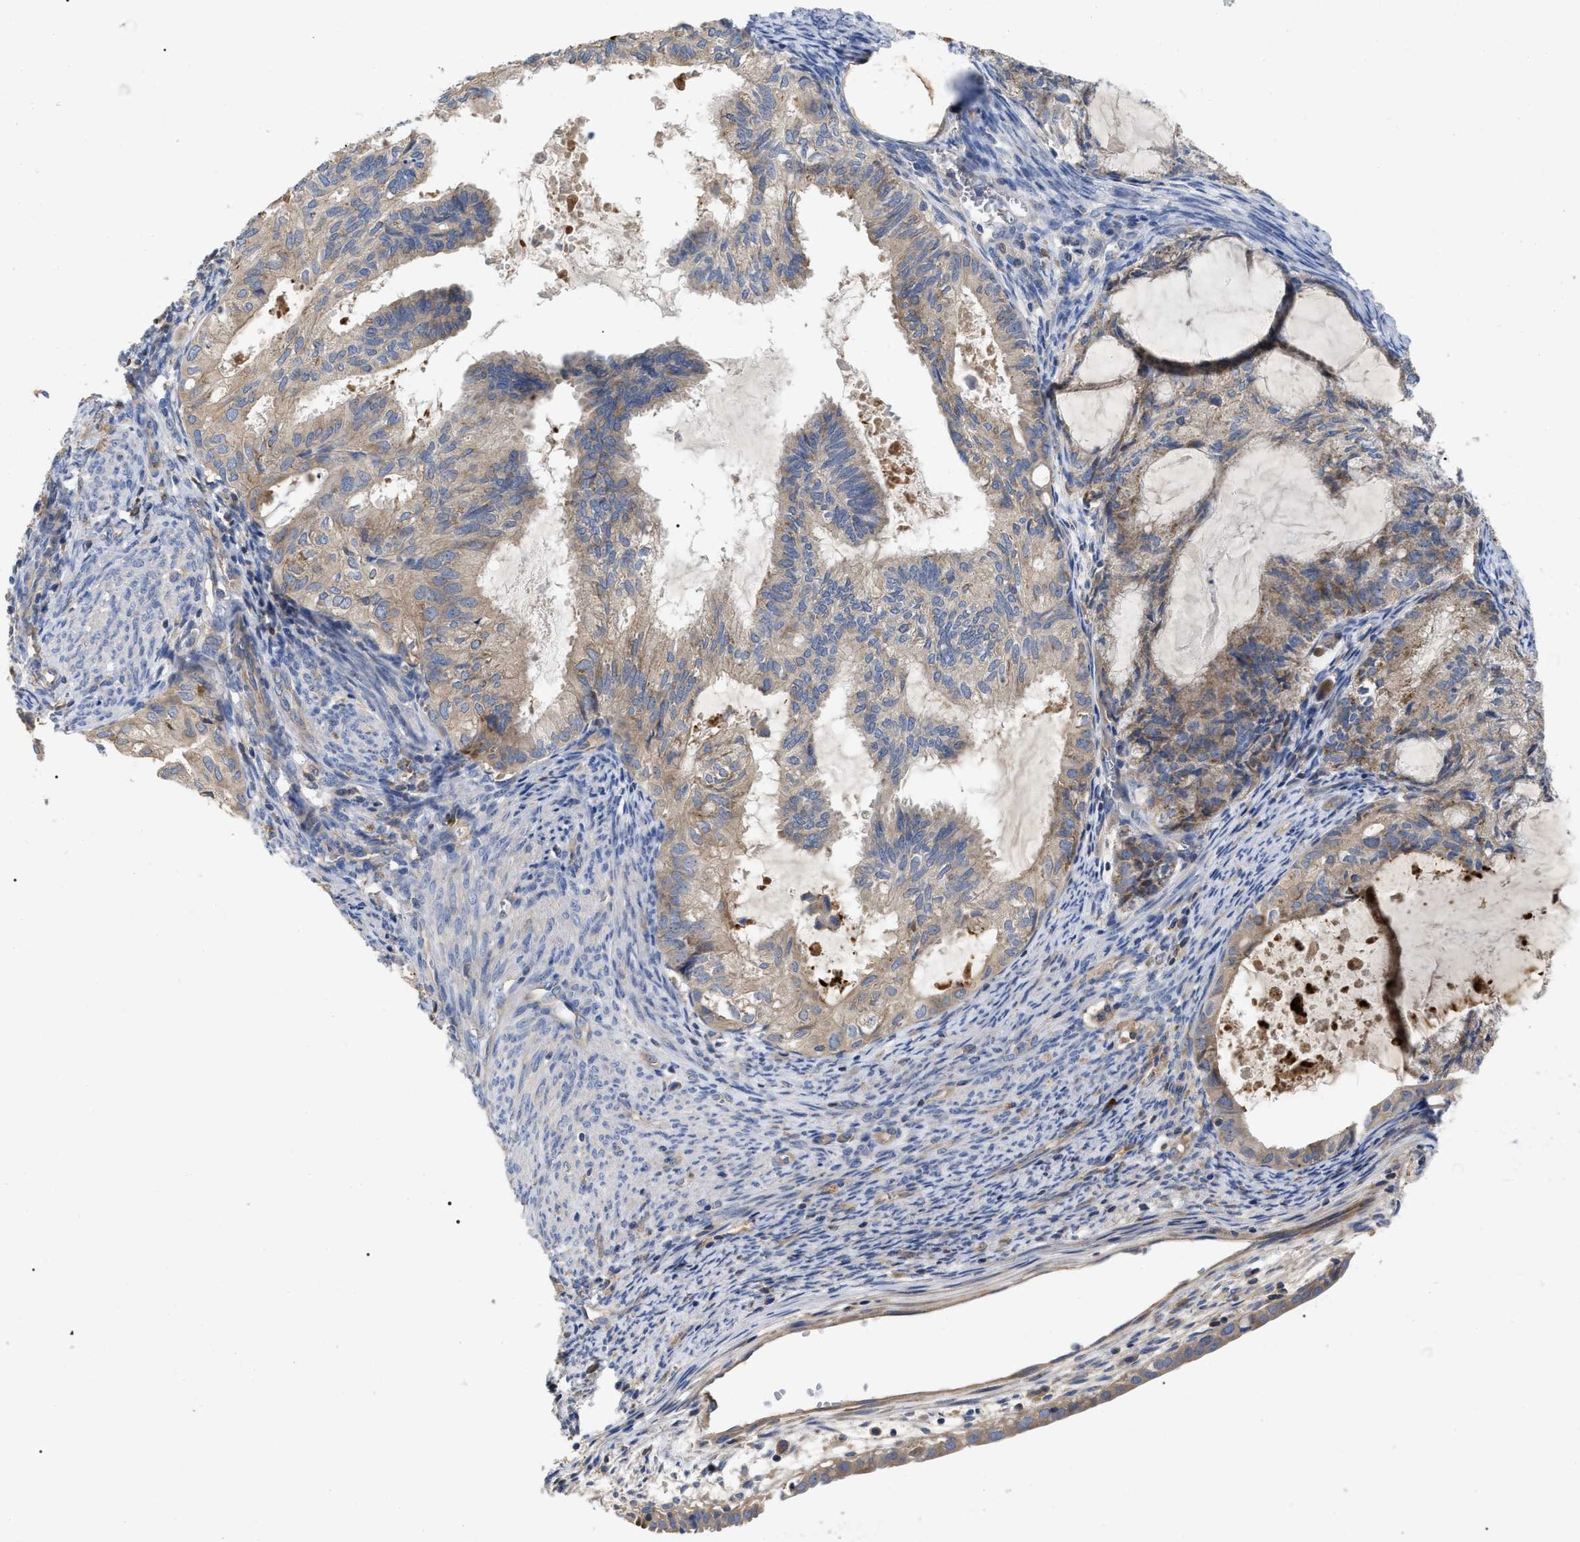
{"staining": {"intensity": "weak", "quantity": "25%-75%", "location": "cytoplasmic/membranous"}, "tissue": "cervical cancer", "cell_type": "Tumor cells", "image_type": "cancer", "snomed": [{"axis": "morphology", "description": "Normal tissue, NOS"}, {"axis": "morphology", "description": "Adenocarcinoma, NOS"}, {"axis": "topography", "description": "Cervix"}, {"axis": "topography", "description": "Endometrium"}], "caption": "Immunohistochemical staining of cervical cancer (adenocarcinoma) reveals weak cytoplasmic/membranous protein positivity in about 25%-75% of tumor cells.", "gene": "RAP1GDS1", "patient": {"sex": "female", "age": 86}}